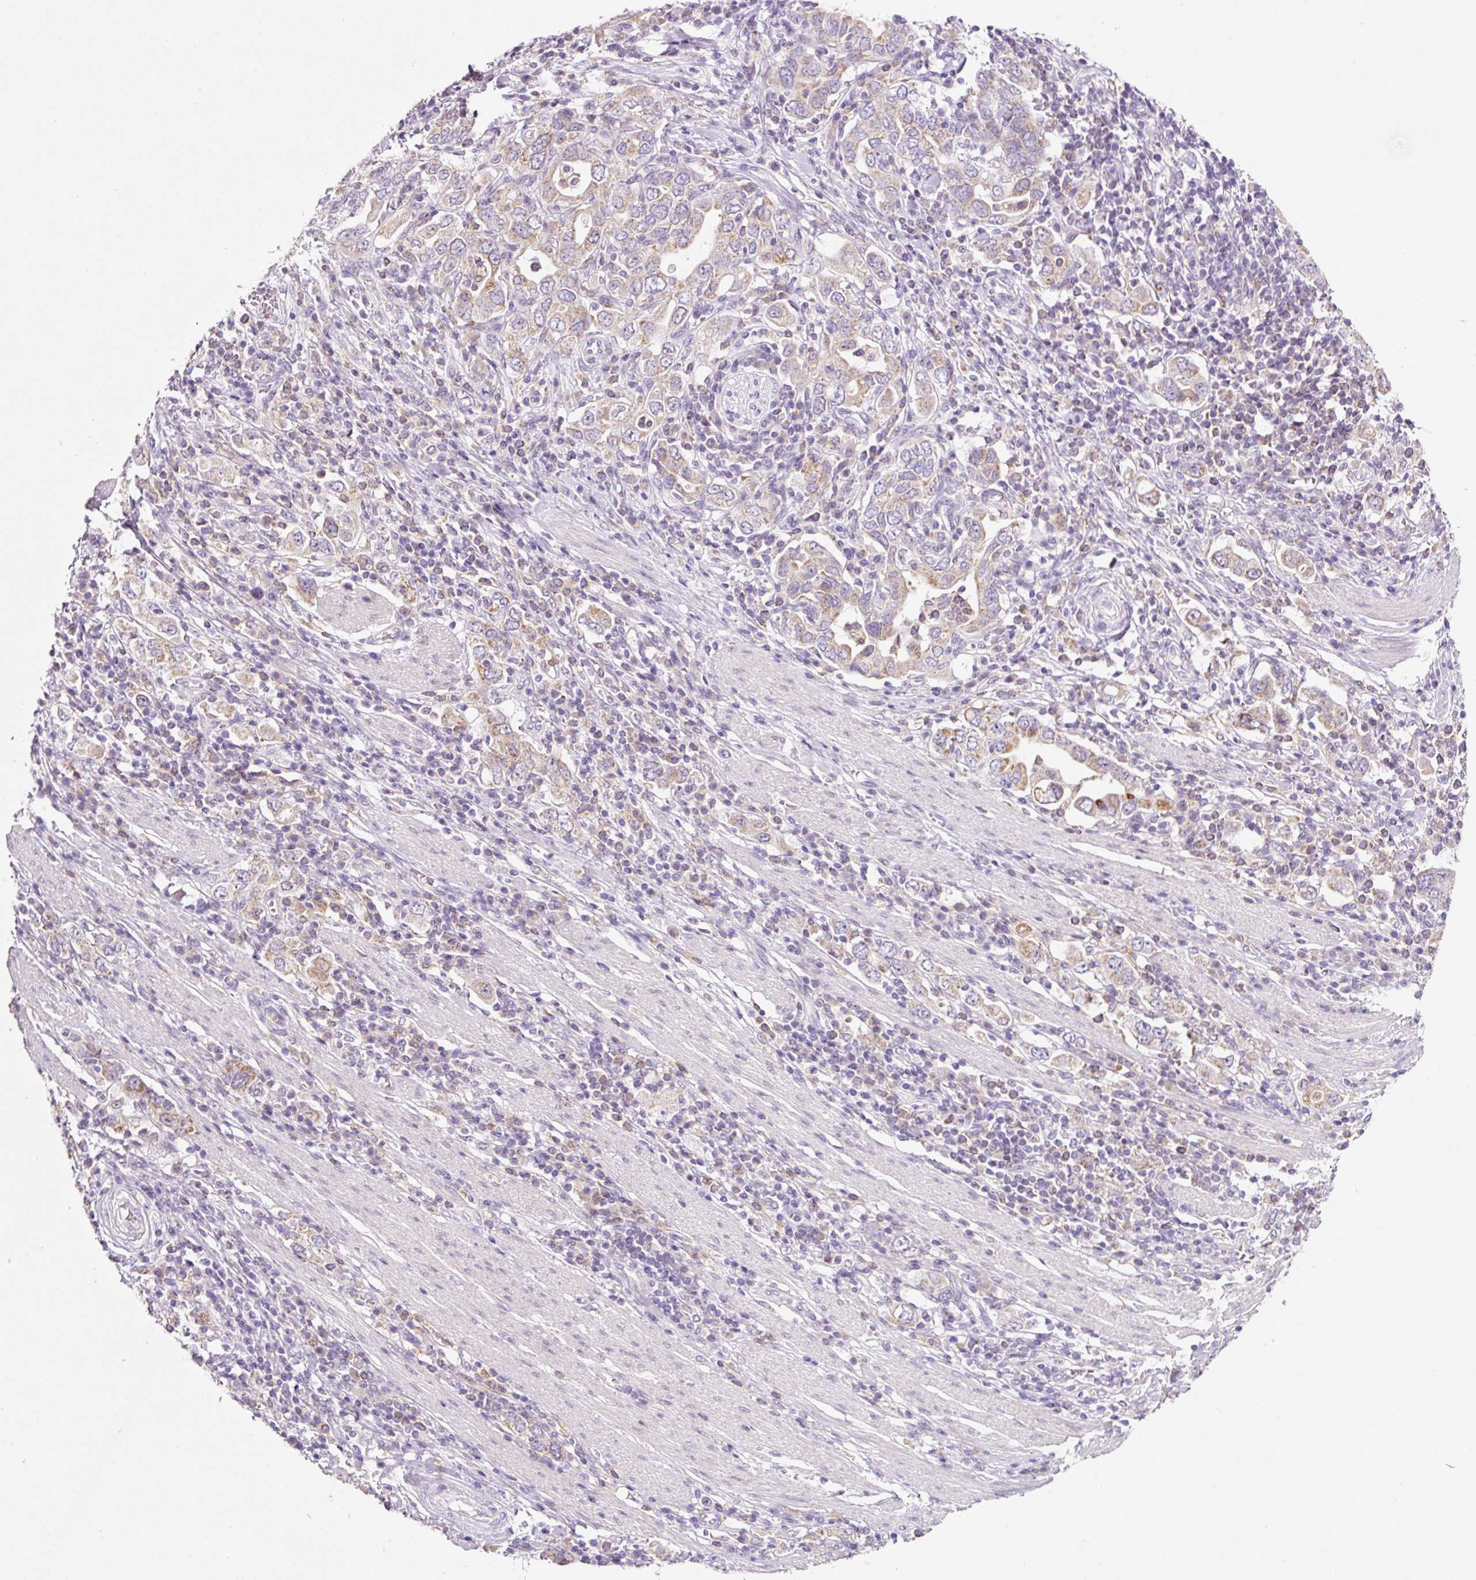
{"staining": {"intensity": "weak", "quantity": "25%-75%", "location": "cytoplasmic/membranous"}, "tissue": "stomach cancer", "cell_type": "Tumor cells", "image_type": "cancer", "snomed": [{"axis": "morphology", "description": "Adenocarcinoma, NOS"}, {"axis": "topography", "description": "Stomach, upper"}, {"axis": "topography", "description": "Stomach"}], "caption": "A histopathology image of stomach cancer (adenocarcinoma) stained for a protein reveals weak cytoplasmic/membranous brown staining in tumor cells.", "gene": "PCK2", "patient": {"sex": "male", "age": 62}}